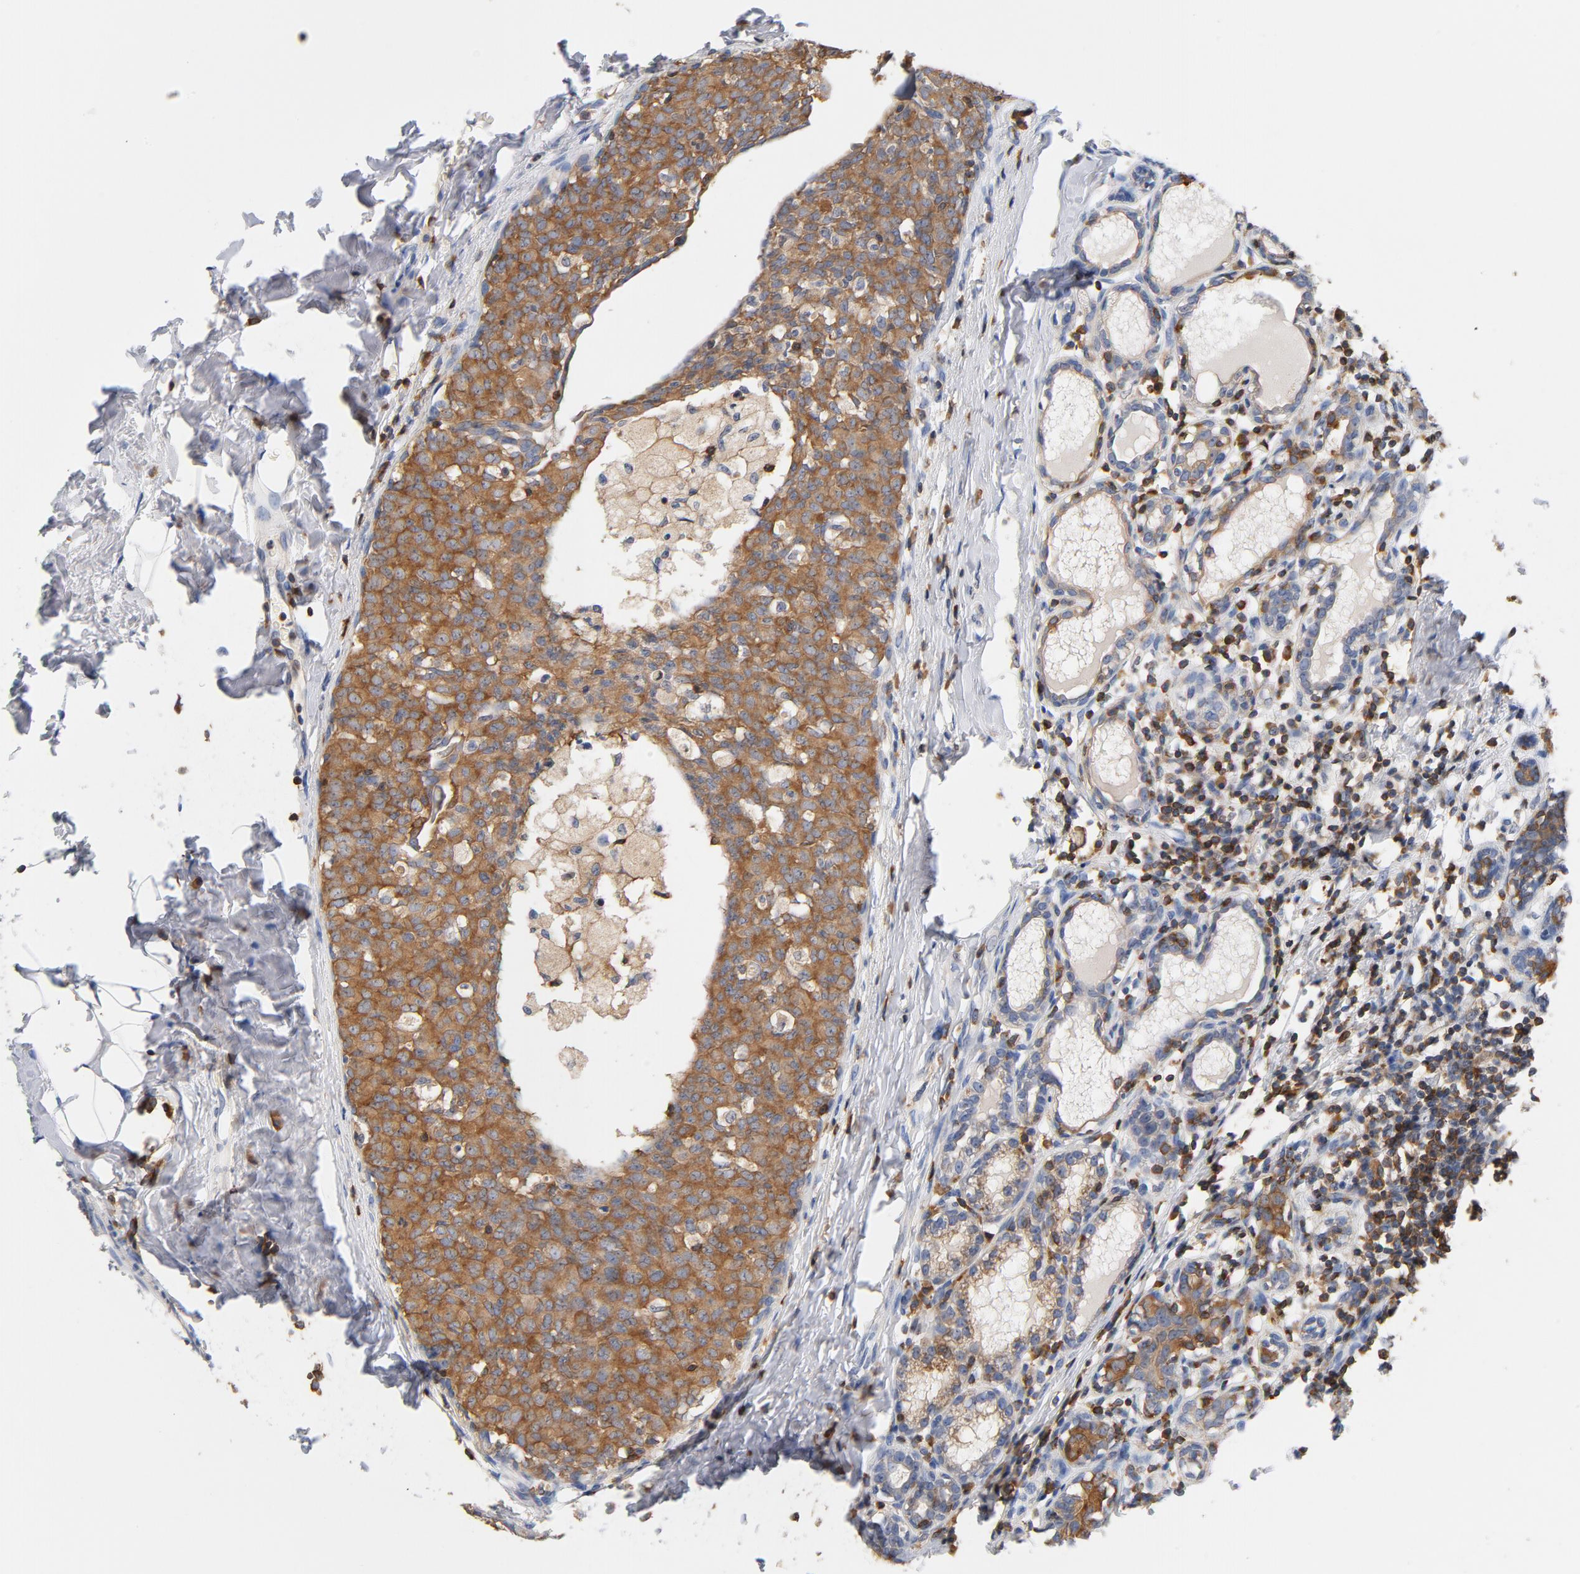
{"staining": {"intensity": "moderate", "quantity": ">75%", "location": "cytoplasmic/membranous"}, "tissue": "breast cancer", "cell_type": "Tumor cells", "image_type": "cancer", "snomed": [{"axis": "morphology", "description": "Duct carcinoma"}, {"axis": "topography", "description": "Breast"}], "caption": "This micrograph shows invasive ductal carcinoma (breast) stained with IHC to label a protein in brown. The cytoplasmic/membranous of tumor cells show moderate positivity for the protein. Nuclei are counter-stained blue.", "gene": "EZR", "patient": {"sex": "female", "age": 40}}